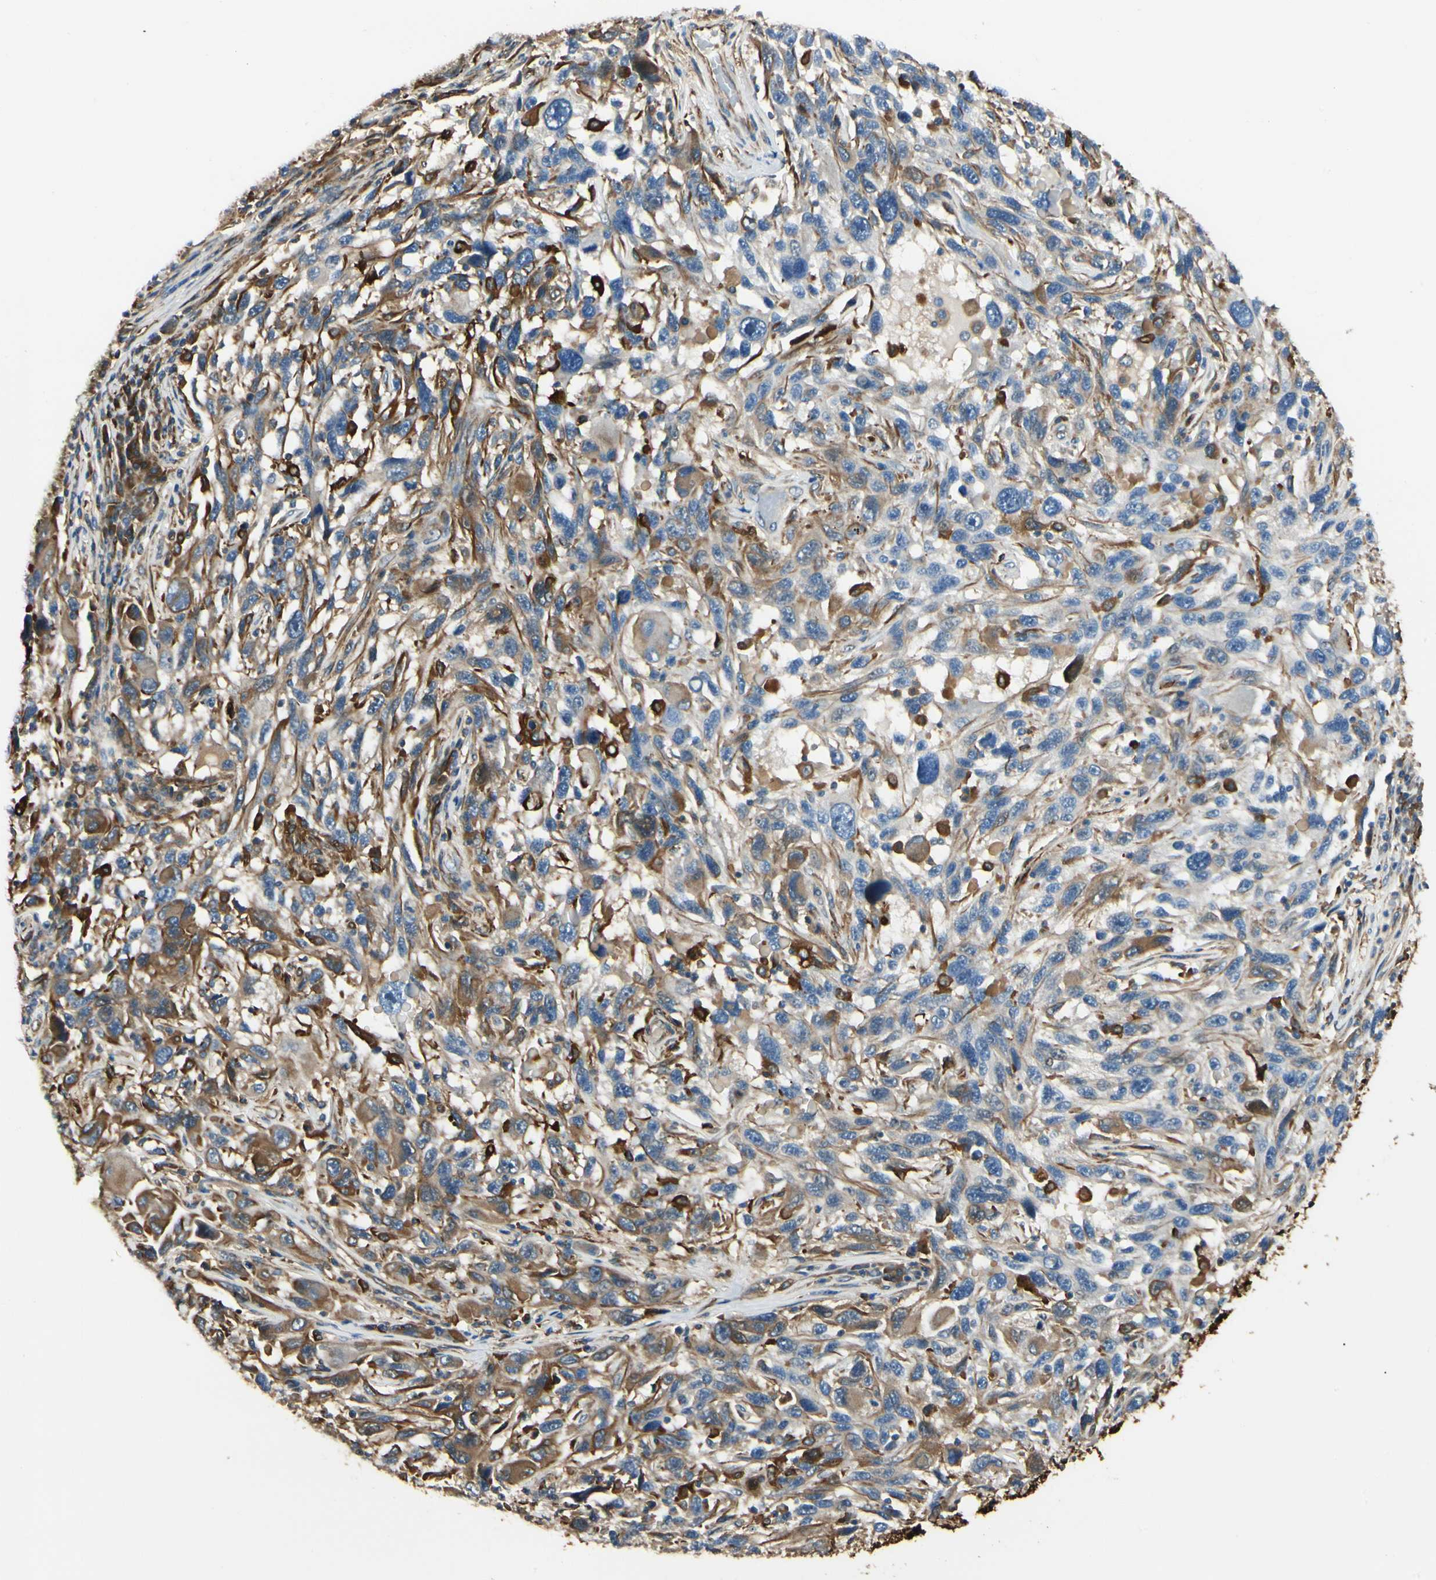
{"staining": {"intensity": "strong", "quantity": "<25%", "location": "cytoplasmic/membranous"}, "tissue": "melanoma", "cell_type": "Tumor cells", "image_type": "cancer", "snomed": [{"axis": "morphology", "description": "Malignant melanoma, NOS"}, {"axis": "topography", "description": "Skin"}], "caption": "IHC staining of melanoma, which exhibits medium levels of strong cytoplasmic/membranous expression in about <25% of tumor cells indicating strong cytoplasmic/membranous protein staining. The staining was performed using DAB (brown) for protein detection and nuclei were counterstained in hematoxylin (blue).", "gene": "FTH1", "patient": {"sex": "male", "age": 53}}